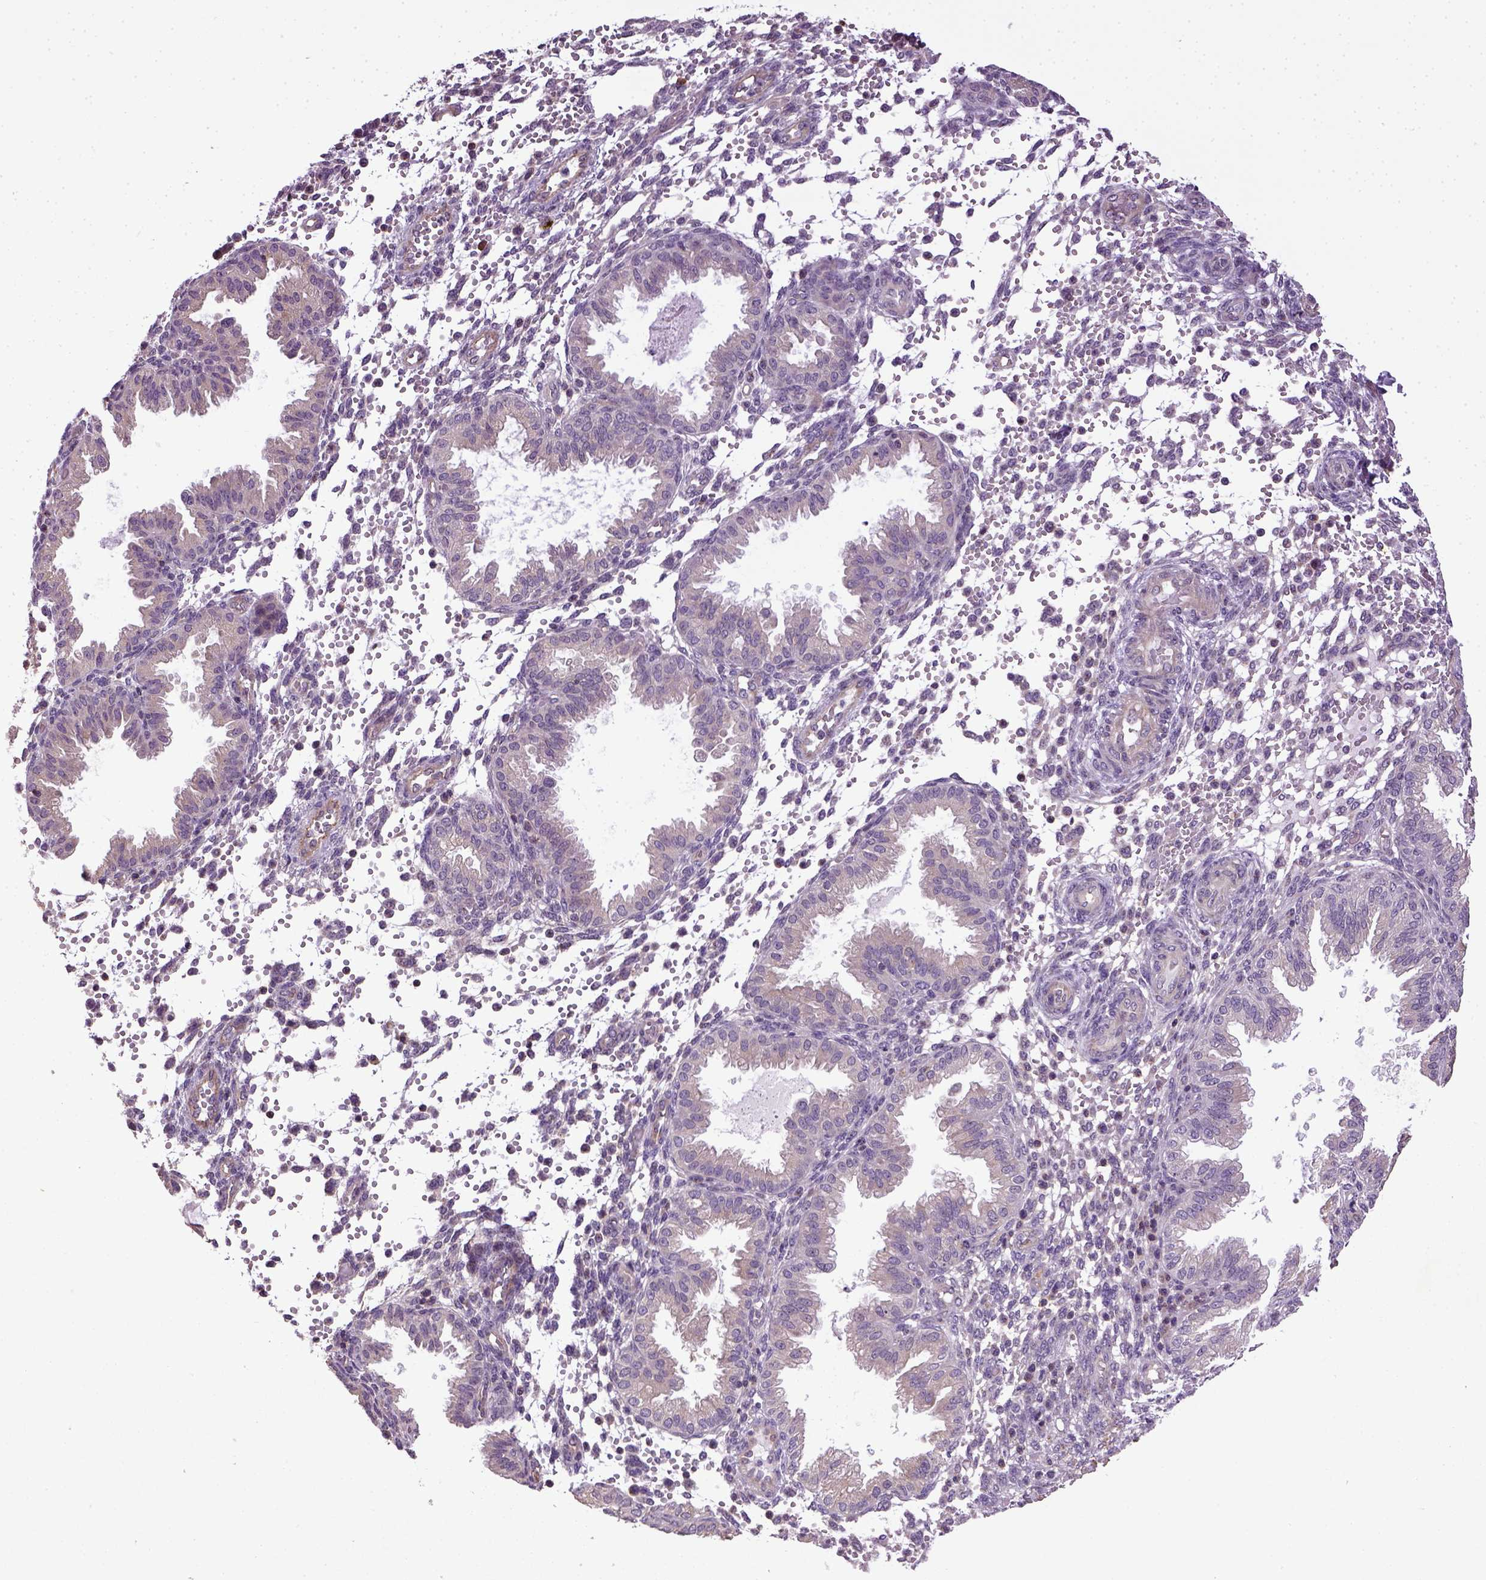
{"staining": {"intensity": "negative", "quantity": "none", "location": "none"}, "tissue": "endometrium", "cell_type": "Cells in endometrial stroma", "image_type": "normal", "snomed": [{"axis": "morphology", "description": "Normal tissue, NOS"}, {"axis": "topography", "description": "Endometrium"}], "caption": "DAB (3,3'-diaminobenzidine) immunohistochemical staining of unremarkable endometrium reveals no significant staining in cells in endometrial stroma.", "gene": "TPRG1", "patient": {"sex": "female", "age": 33}}